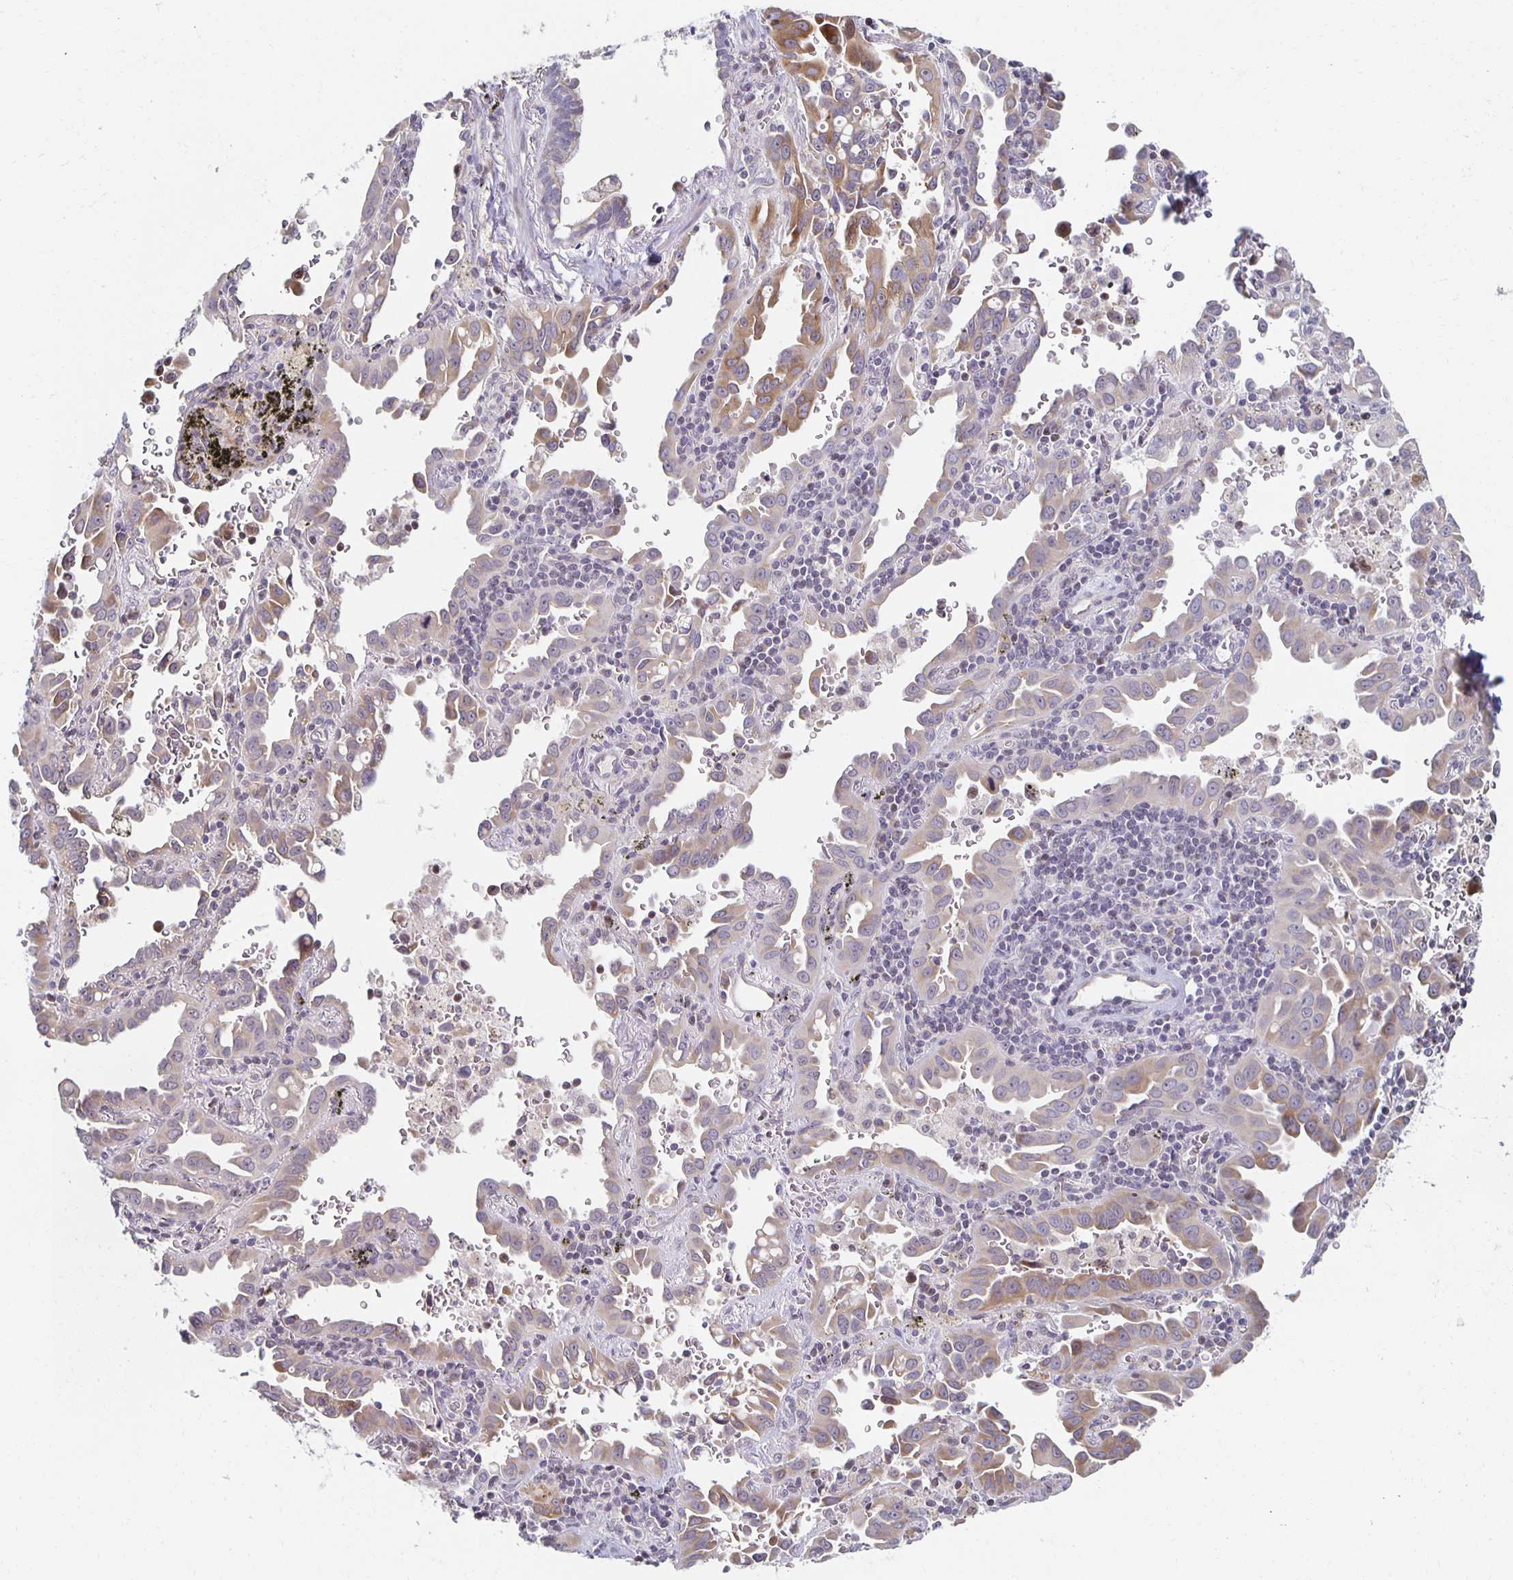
{"staining": {"intensity": "moderate", "quantity": "25%-75%", "location": "cytoplasmic/membranous"}, "tissue": "lung cancer", "cell_type": "Tumor cells", "image_type": "cancer", "snomed": [{"axis": "morphology", "description": "Adenocarcinoma, NOS"}, {"axis": "topography", "description": "Lung"}], "caption": "Moderate cytoplasmic/membranous staining for a protein is seen in approximately 25%-75% of tumor cells of lung adenocarcinoma using IHC.", "gene": "HCFC1R1", "patient": {"sex": "male", "age": 68}}